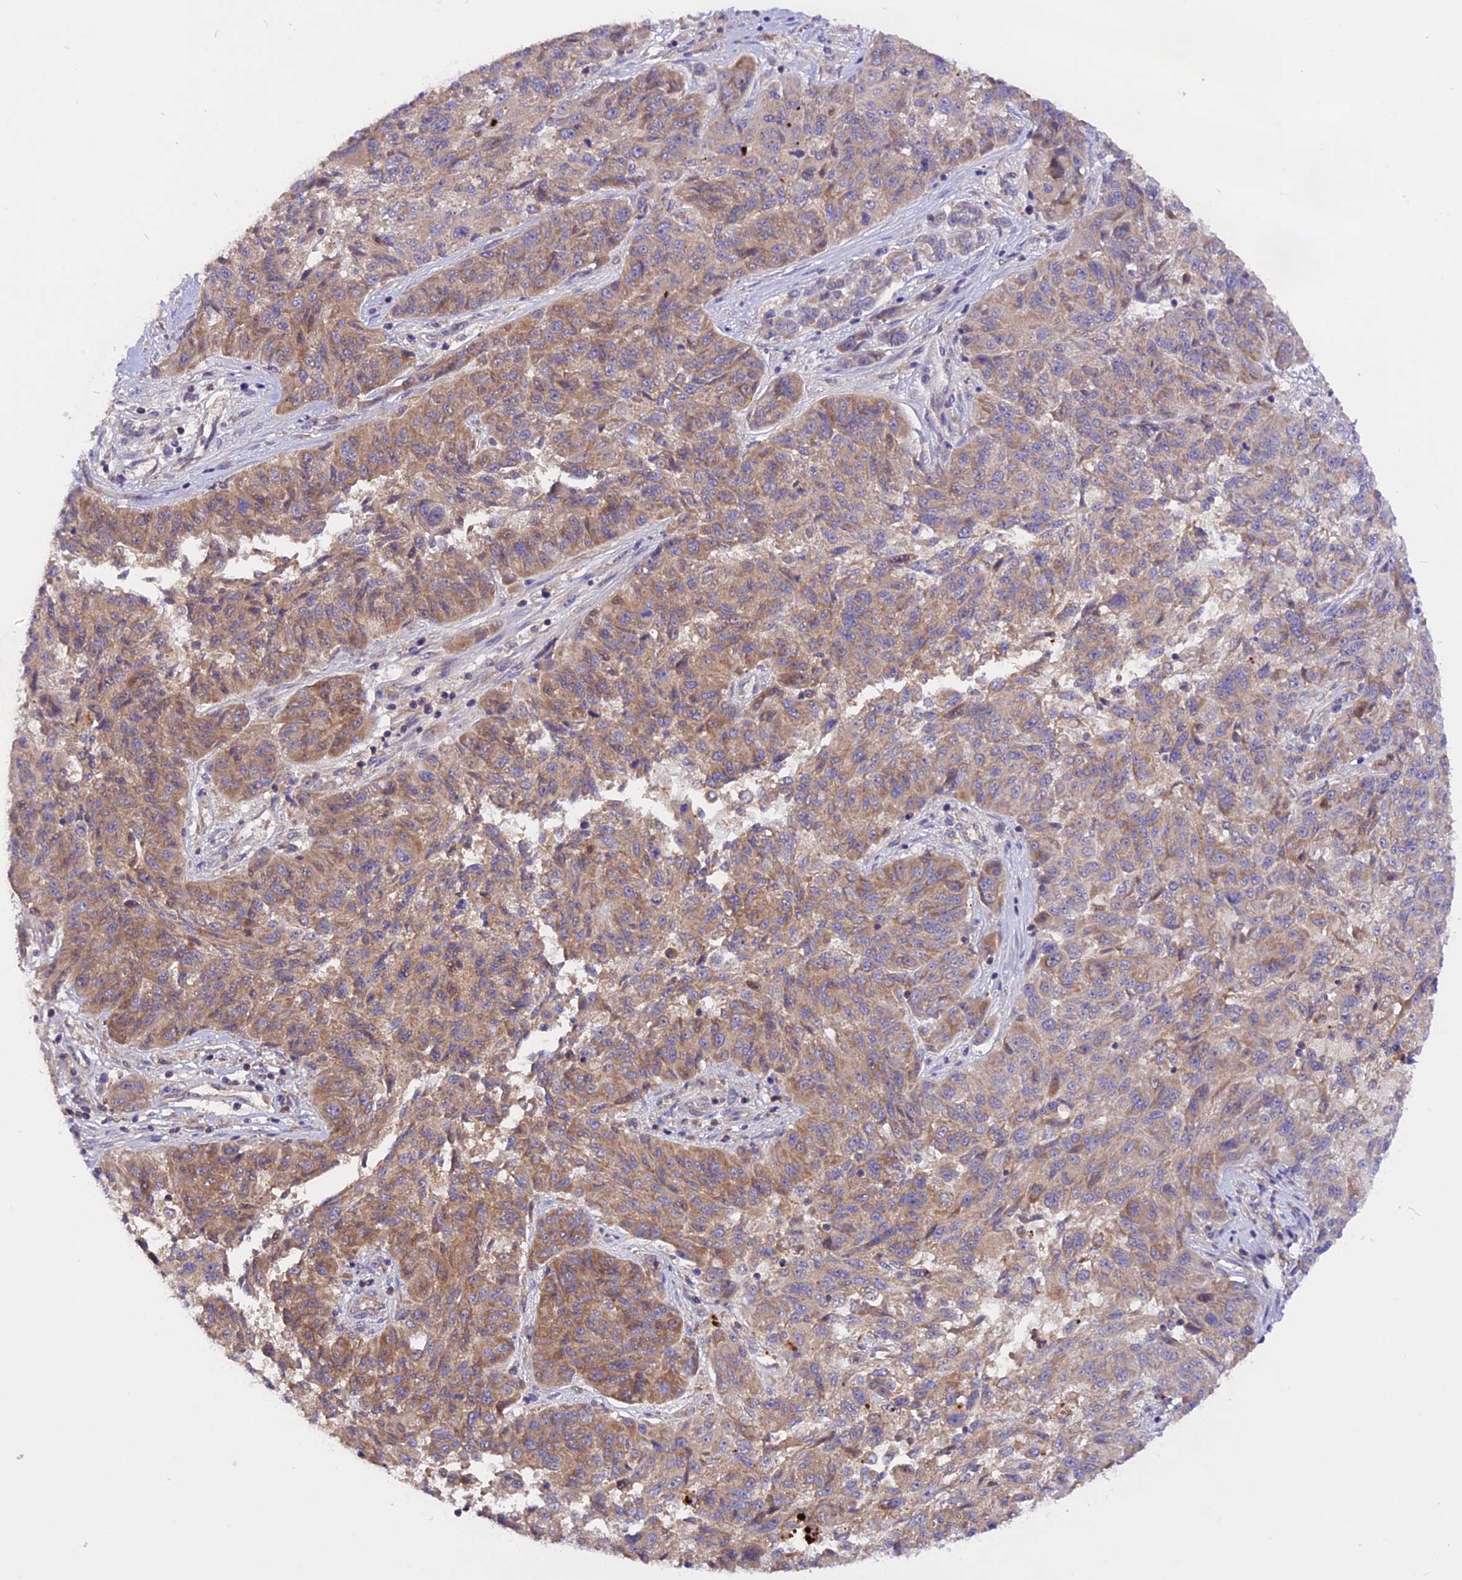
{"staining": {"intensity": "moderate", "quantity": "25%-75%", "location": "cytoplasmic/membranous"}, "tissue": "melanoma", "cell_type": "Tumor cells", "image_type": "cancer", "snomed": [{"axis": "morphology", "description": "Malignant melanoma, NOS"}, {"axis": "topography", "description": "Skin"}], "caption": "Protein staining by IHC demonstrates moderate cytoplasmic/membranous expression in approximately 25%-75% of tumor cells in malignant melanoma. (IHC, brightfield microscopy, high magnification).", "gene": "MARK4", "patient": {"sex": "male", "age": 53}}